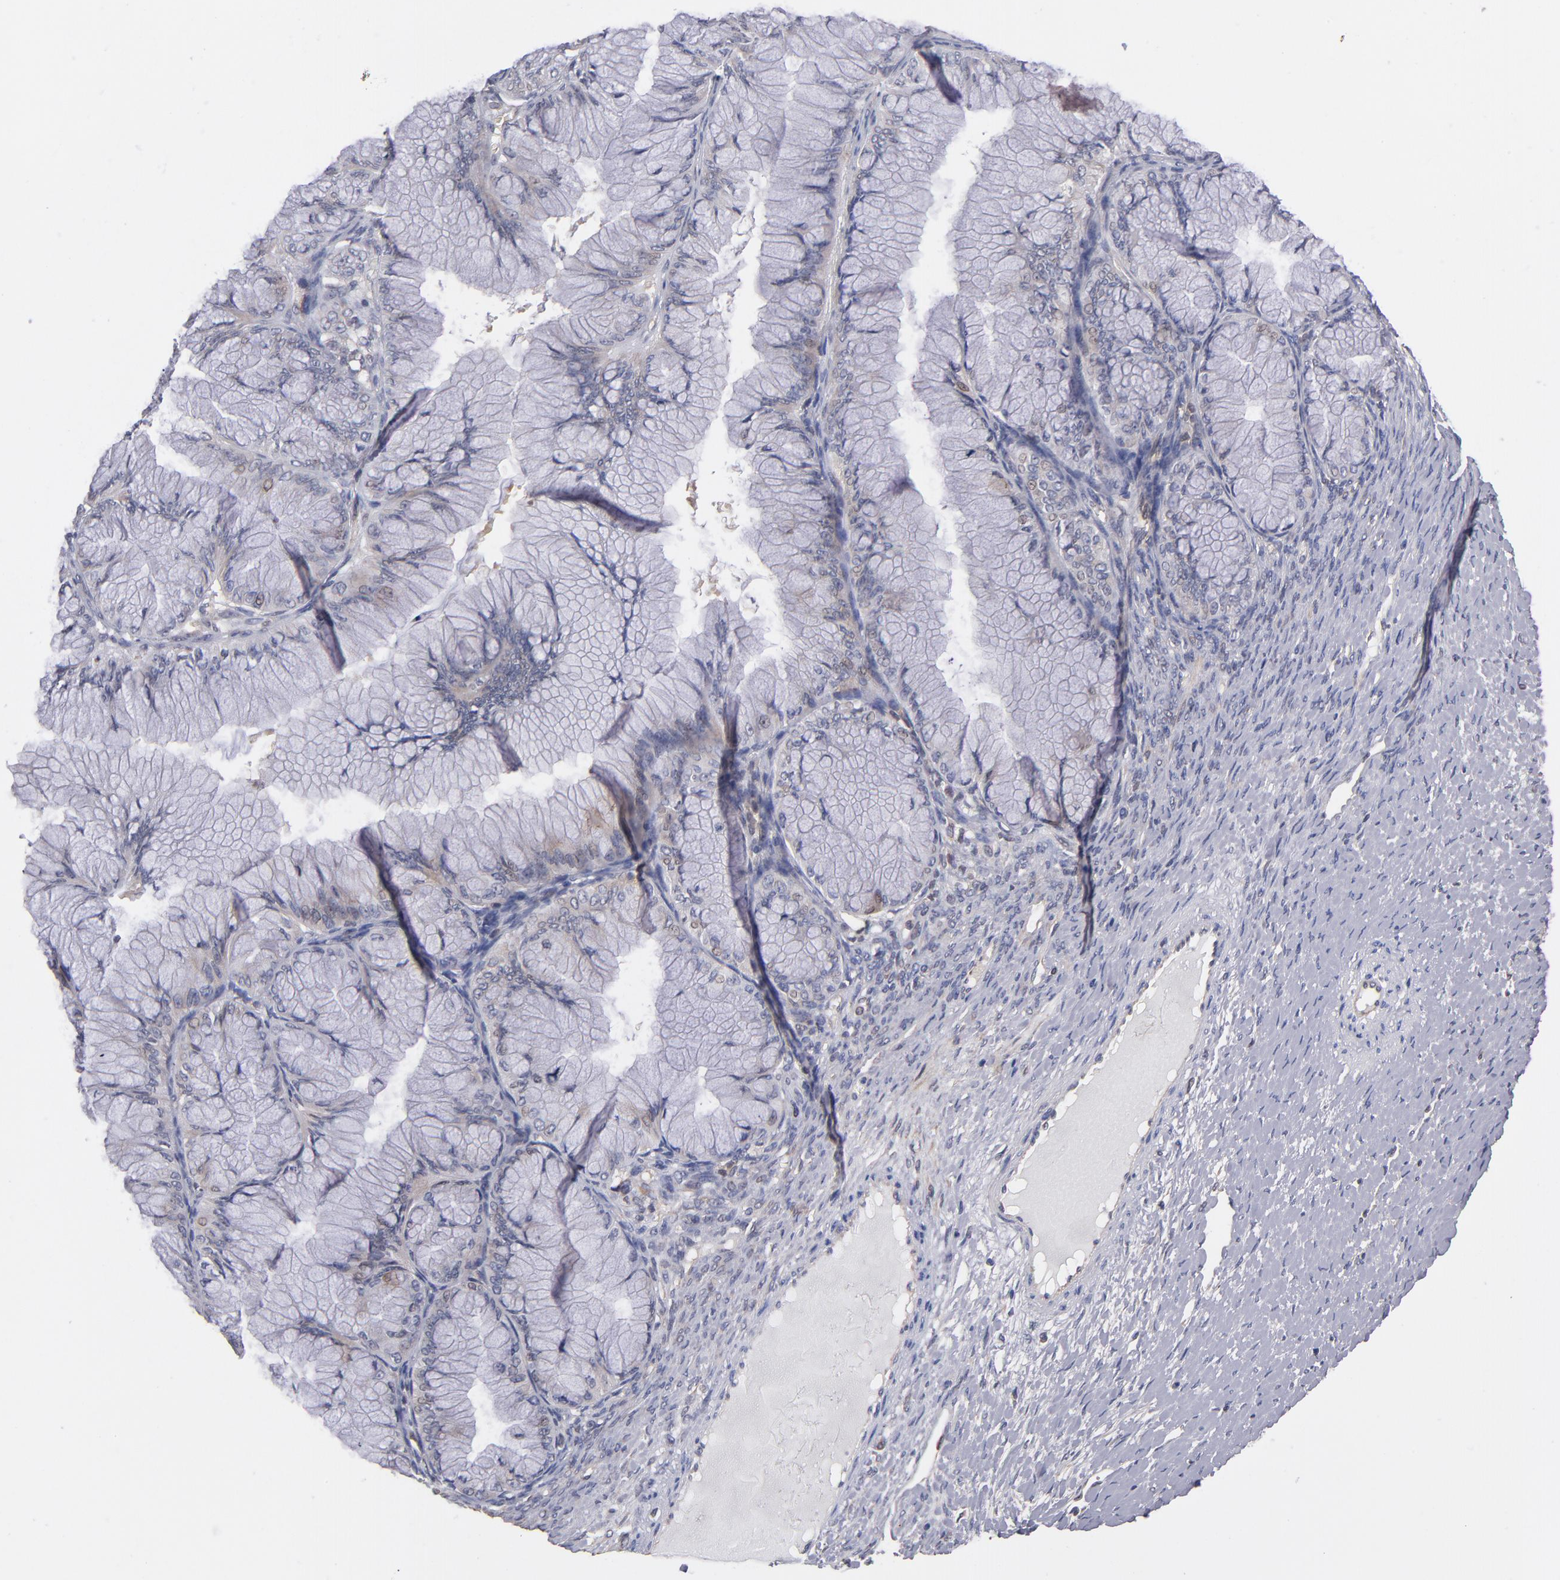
{"staining": {"intensity": "weak", "quantity": "<25%", "location": "cytoplasmic/membranous"}, "tissue": "ovarian cancer", "cell_type": "Tumor cells", "image_type": "cancer", "snomed": [{"axis": "morphology", "description": "Cystadenocarcinoma, mucinous, NOS"}, {"axis": "topography", "description": "Ovary"}], "caption": "This is a histopathology image of immunohistochemistry (IHC) staining of ovarian cancer (mucinous cystadenocarcinoma), which shows no expression in tumor cells.", "gene": "GMFG", "patient": {"sex": "female", "age": 63}}